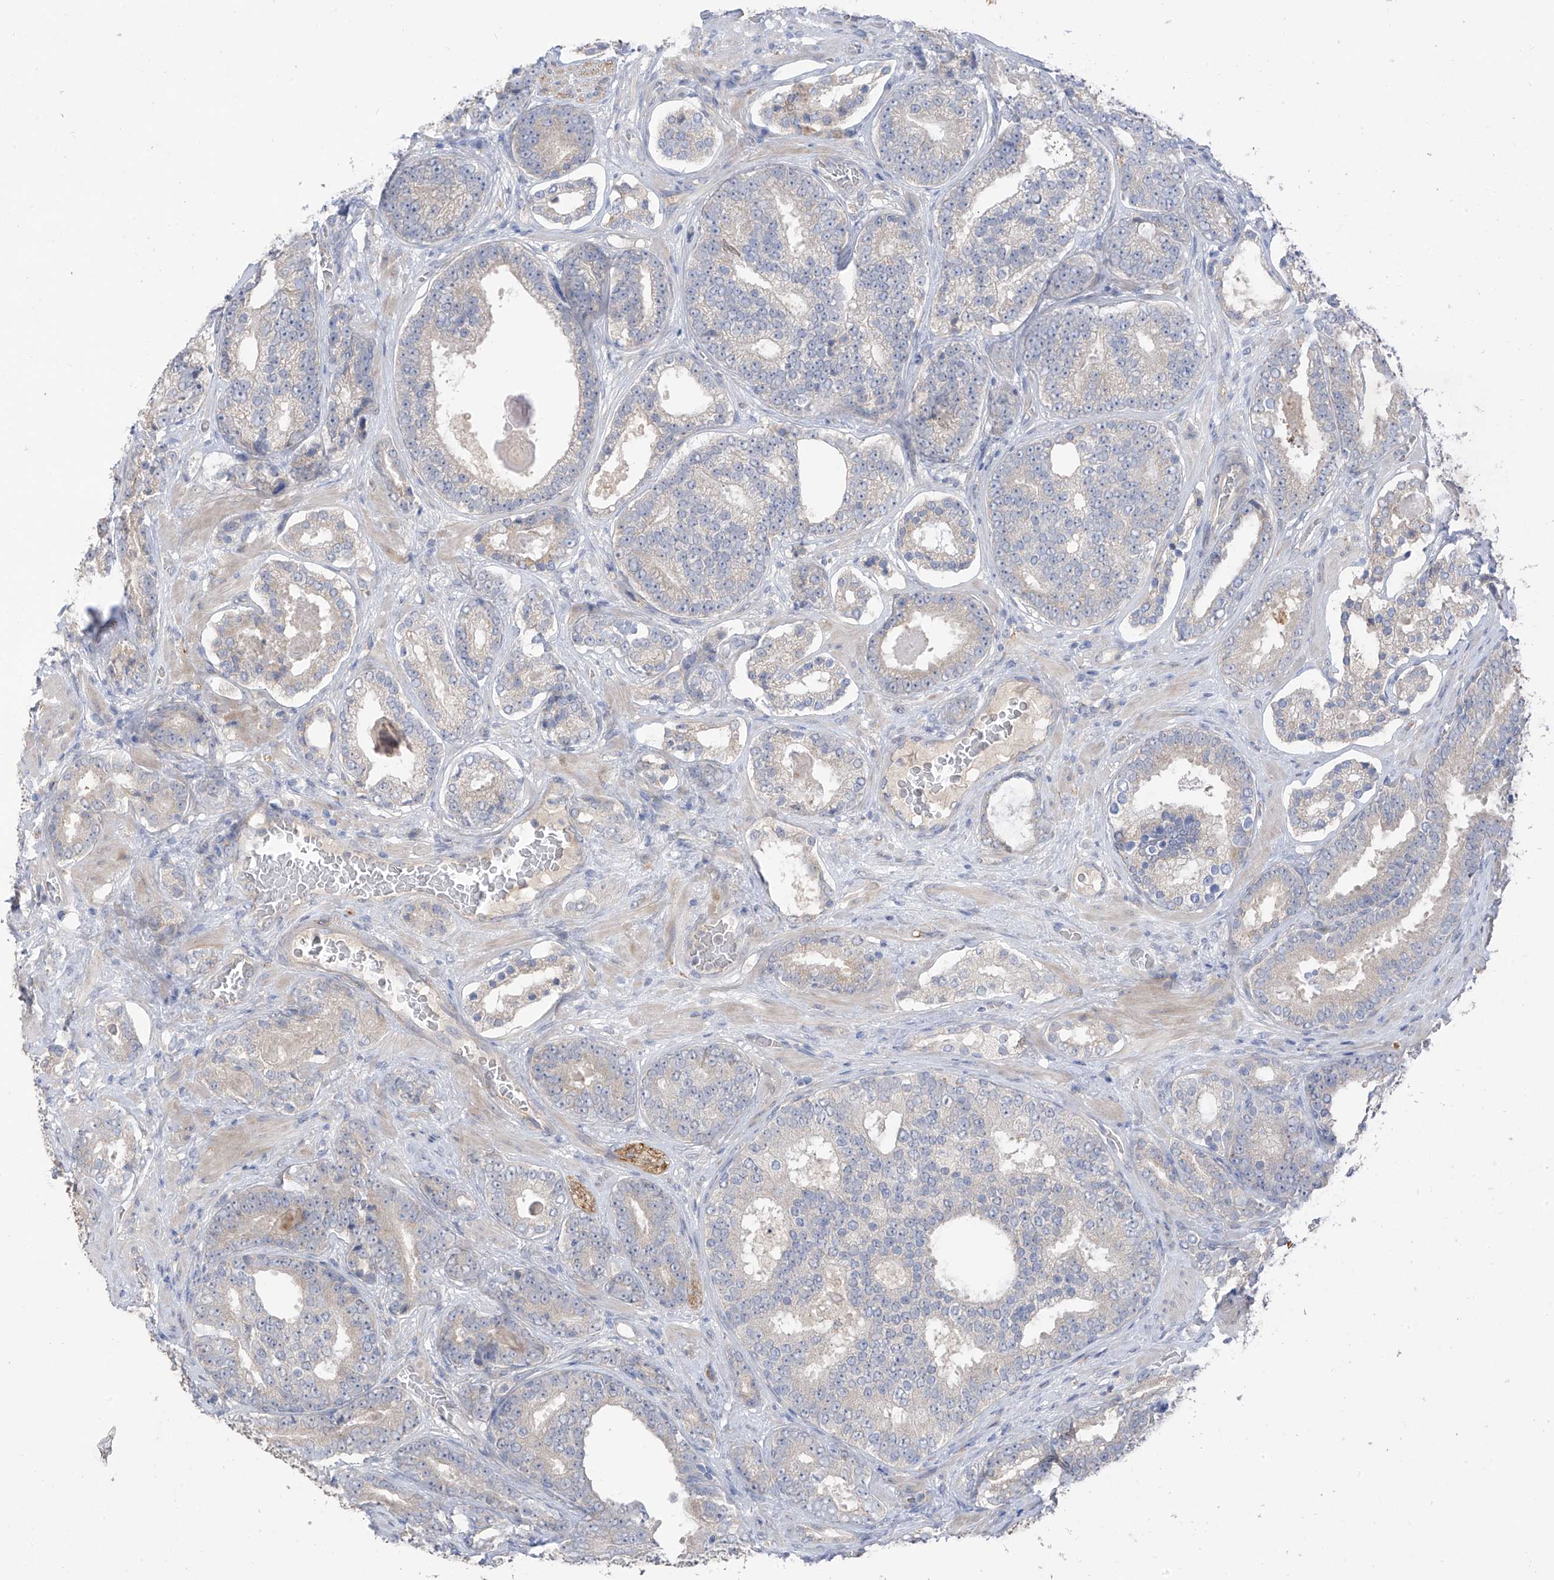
{"staining": {"intensity": "negative", "quantity": "none", "location": "none"}, "tissue": "prostate cancer", "cell_type": "Tumor cells", "image_type": "cancer", "snomed": [{"axis": "morphology", "description": "Adenocarcinoma, High grade"}, {"axis": "topography", "description": "Prostate"}], "caption": "Immunohistochemistry (IHC) histopathology image of neoplastic tissue: prostate cancer (high-grade adenocarcinoma) stained with DAB (3,3'-diaminobenzidine) reveals no significant protein positivity in tumor cells.", "gene": "NALCN", "patient": {"sex": "male", "age": 60}}